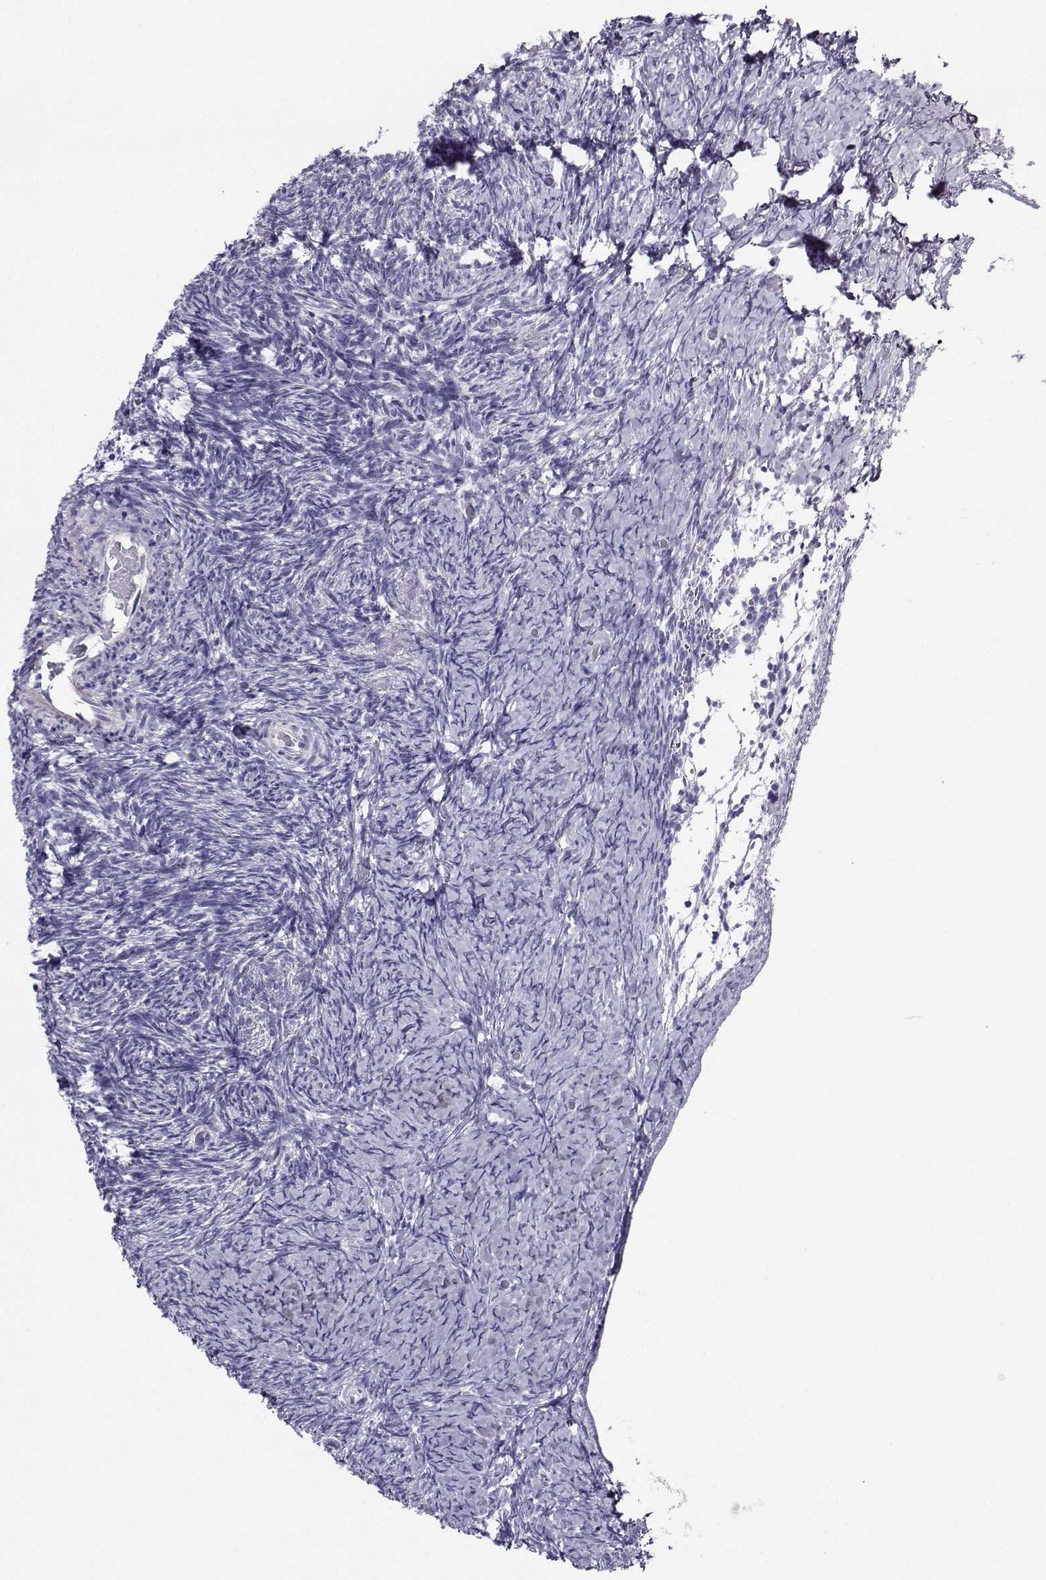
{"staining": {"intensity": "moderate", "quantity": ">75%", "location": "cytoplasmic/membranous"}, "tissue": "ovary", "cell_type": "Follicle cells", "image_type": "normal", "snomed": [{"axis": "morphology", "description": "Normal tissue, NOS"}, {"axis": "topography", "description": "Ovary"}], "caption": "A high-resolution image shows IHC staining of benign ovary, which reveals moderate cytoplasmic/membranous expression in approximately >75% of follicle cells.", "gene": "PGK1", "patient": {"sex": "female", "age": 39}}